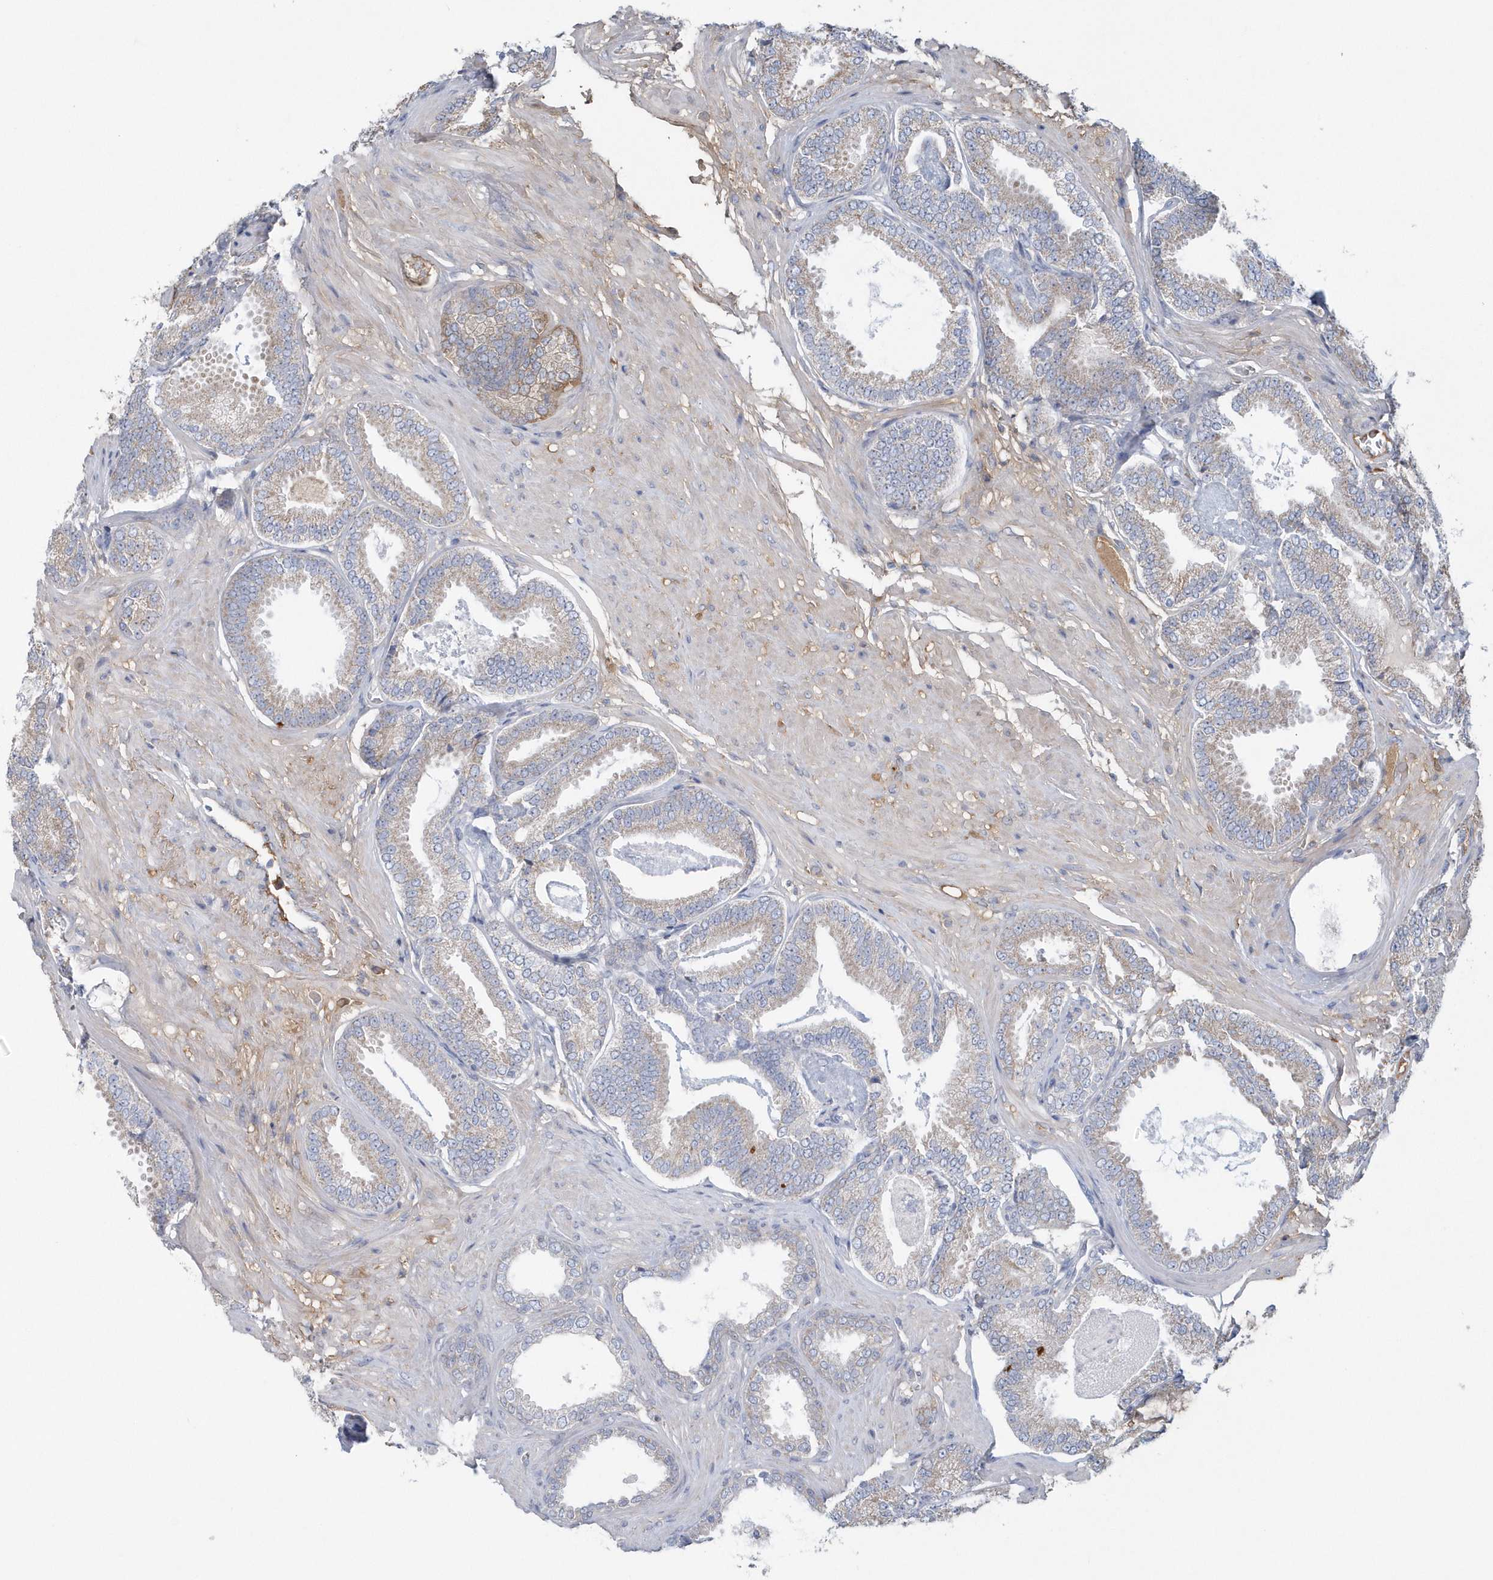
{"staining": {"intensity": "weak", "quantity": "25%-75%", "location": "cytoplasmic/membranous"}, "tissue": "prostate cancer", "cell_type": "Tumor cells", "image_type": "cancer", "snomed": [{"axis": "morphology", "description": "Adenocarcinoma, Low grade"}, {"axis": "topography", "description": "Prostate"}], "caption": "The immunohistochemical stain labels weak cytoplasmic/membranous expression in tumor cells of prostate cancer tissue.", "gene": "SPATA18", "patient": {"sex": "male", "age": 71}}